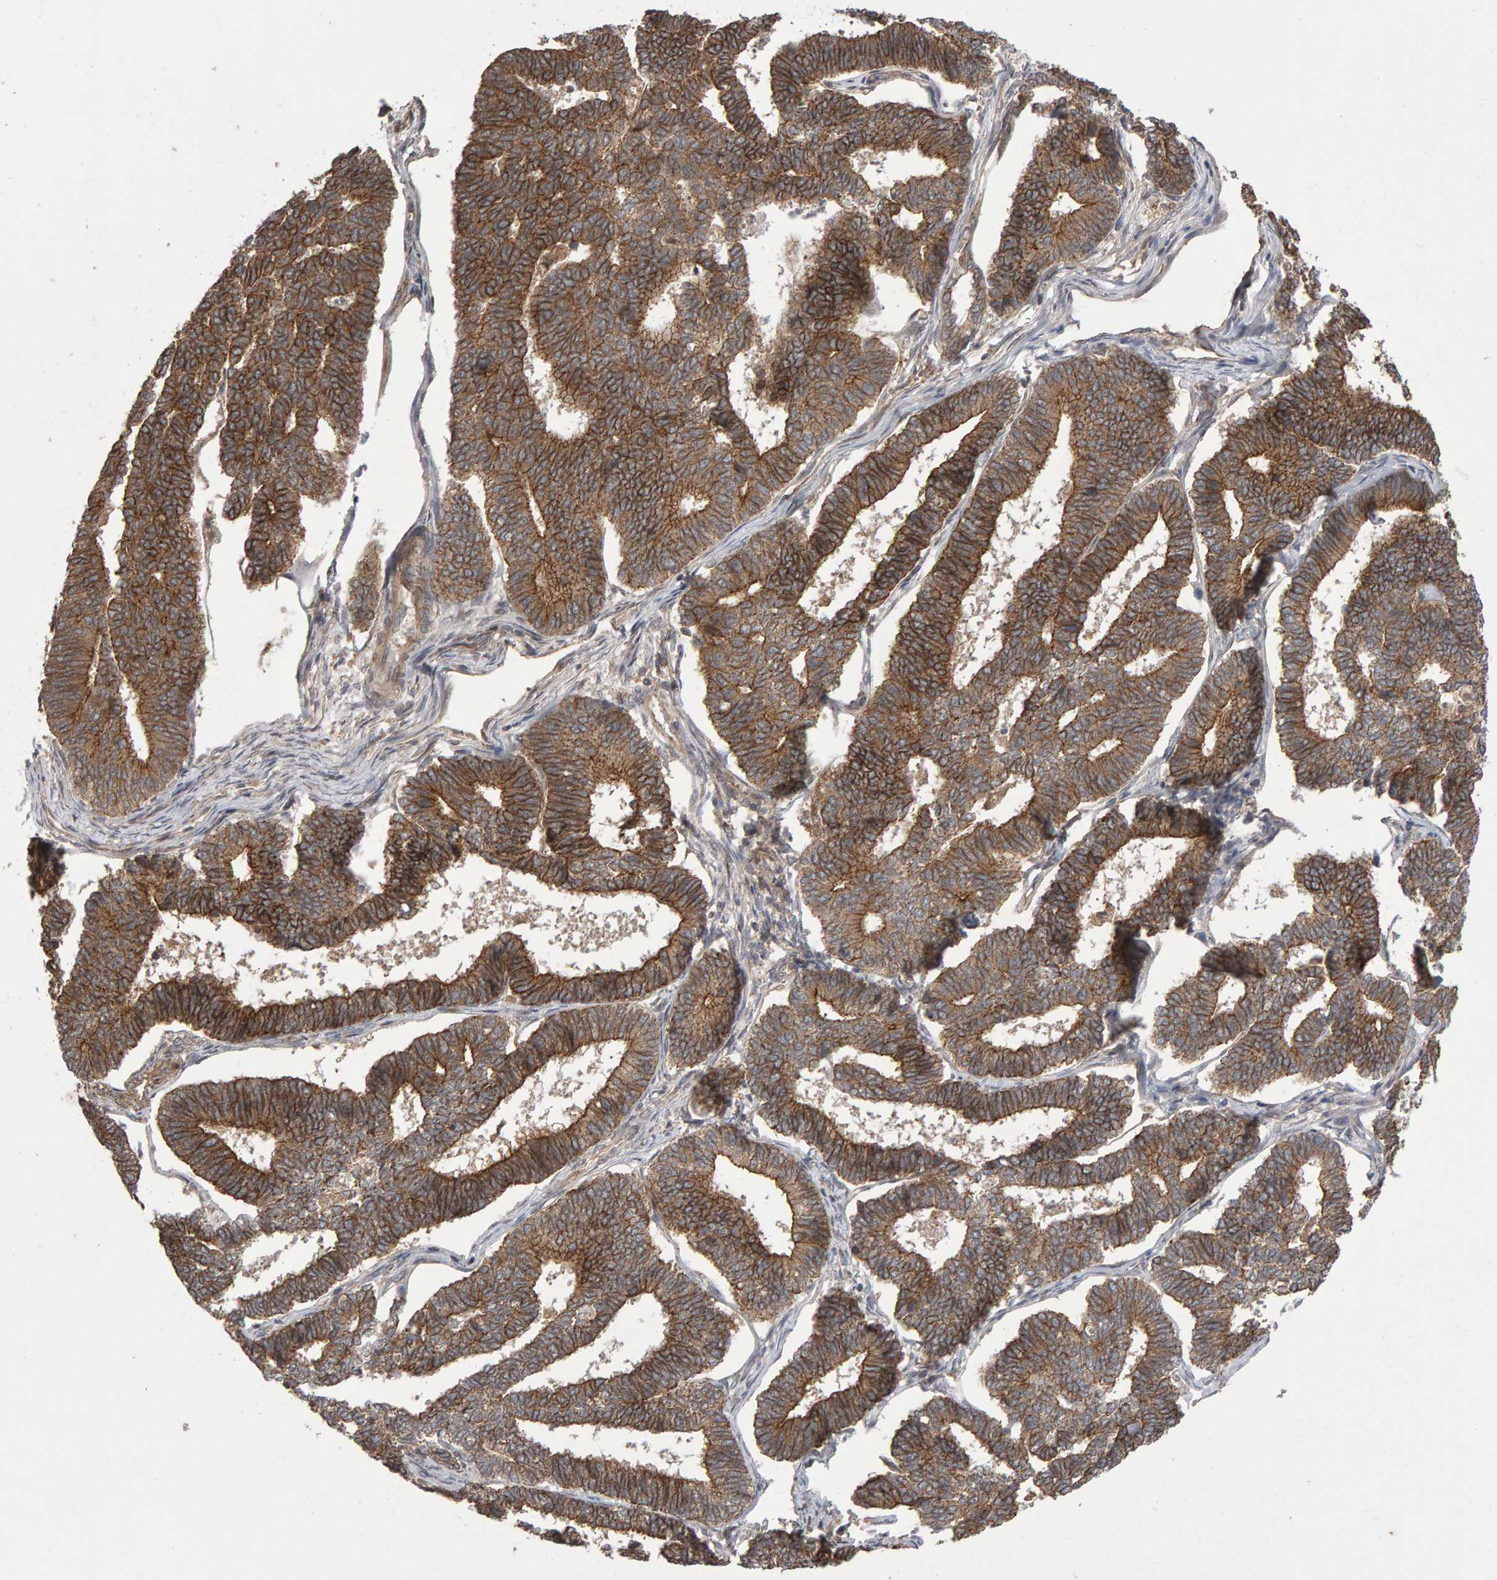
{"staining": {"intensity": "moderate", "quantity": ">75%", "location": "cytoplasmic/membranous"}, "tissue": "endometrial cancer", "cell_type": "Tumor cells", "image_type": "cancer", "snomed": [{"axis": "morphology", "description": "Adenocarcinoma, NOS"}, {"axis": "topography", "description": "Endometrium"}], "caption": "Tumor cells demonstrate medium levels of moderate cytoplasmic/membranous expression in approximately >75% of cells in human endometrial adenocarcinoma.", "gene": "SCRIB", "patient": {"sex": "female", "age": 70}}